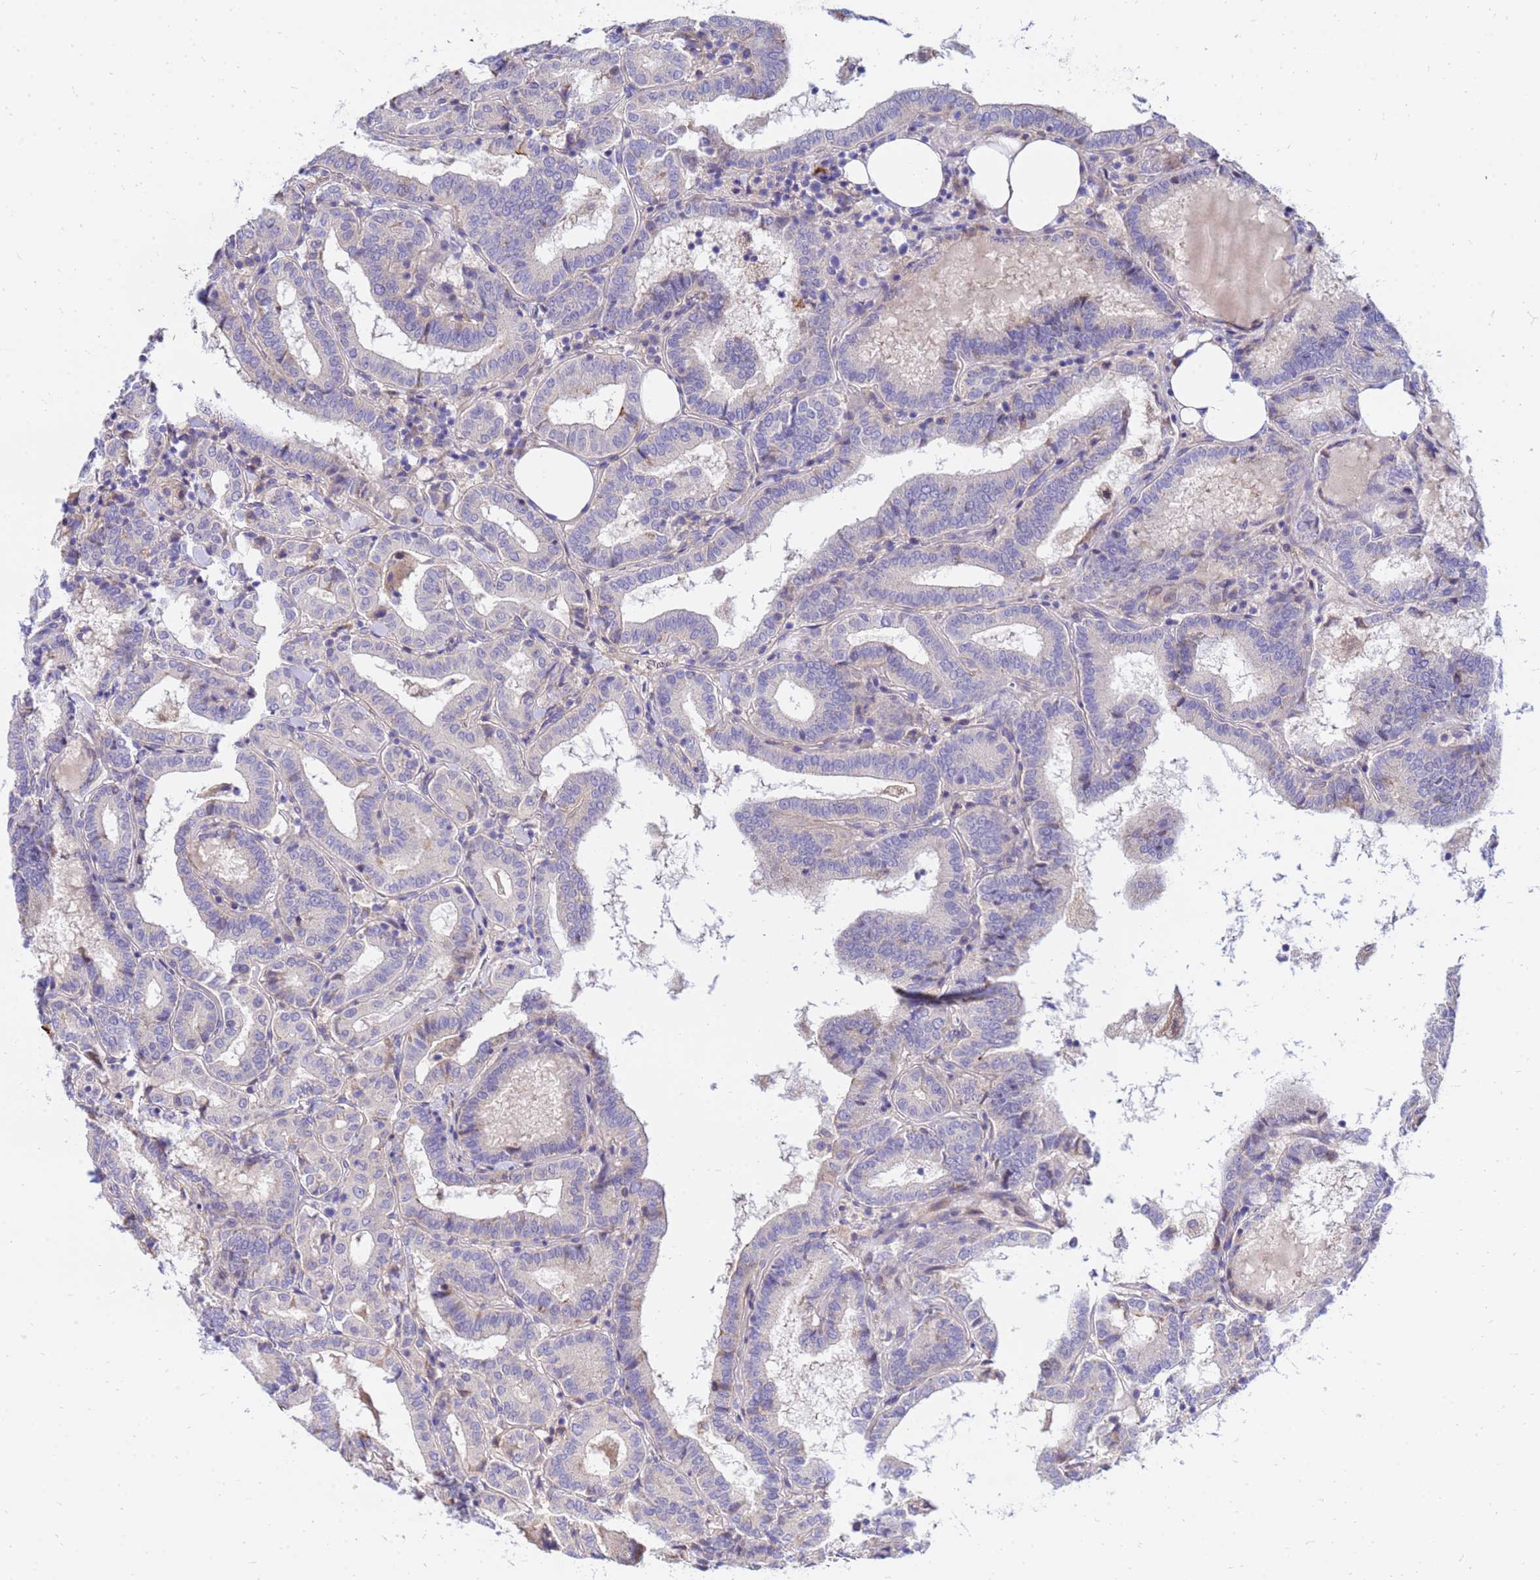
{"staining": {"intensity": "negative", "quantity": "none", "location": "none"}, "tissue": "thyroid cancer", "cell_type": "Tumor cells", "image_type": "cancer", "snomed": [{"axis": "morphology", "description": "Papillary adenocarcinoma, NOS"}, {"axis": "topography", "description": "Thyroid gland"}], "caption": "This is an immunohistochemistry photomicrograph of human thyroid cancer (papillary adenocarcinoma). There is no positivity in tumor cells.", "gene": "HERC5", "patient": {"sex": "female", "age": 72}}